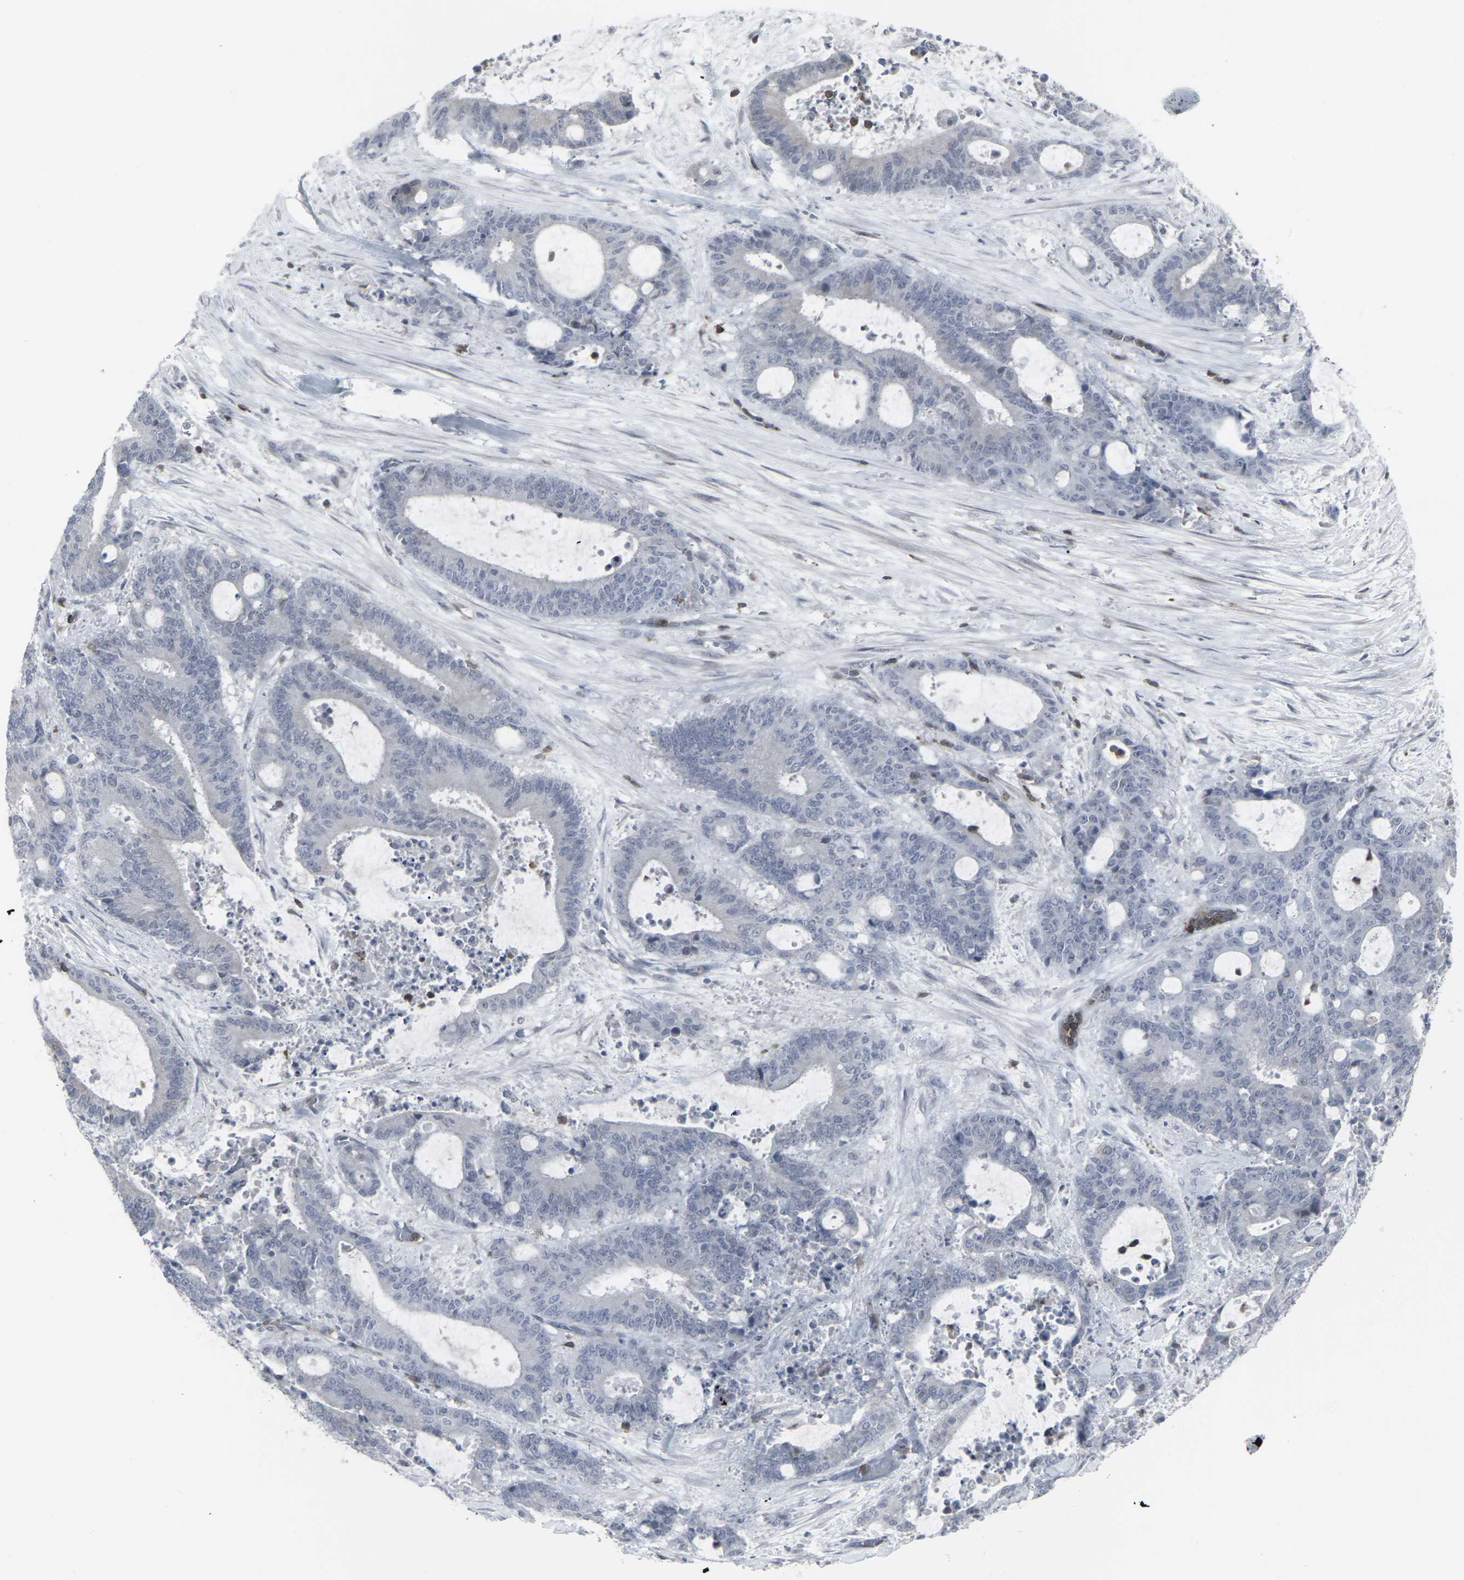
{"staining": {"intensity": "negative", "quantity": "none", "location": "none"}, "tissue": "liver cancer", "cell_type": "Tumor cells", "image_type": "cancer", "snomed": [{"axis": "morphology", "description": "Normal tissue, NOS"}, {"axis": "morphology", "description": "Cholangiocarcinoma"}, {"axis": "topography", "description": "Liver"}, {"axis": "topography", "description": "Peripheral nerve tissue"}], "caption": "Image shows no significant protein positivity in tumor cells of liver cancer (cholangiocarcinoma).", "gene": "APOBEC2", "patient": {"sex": "female", "age": 73}}